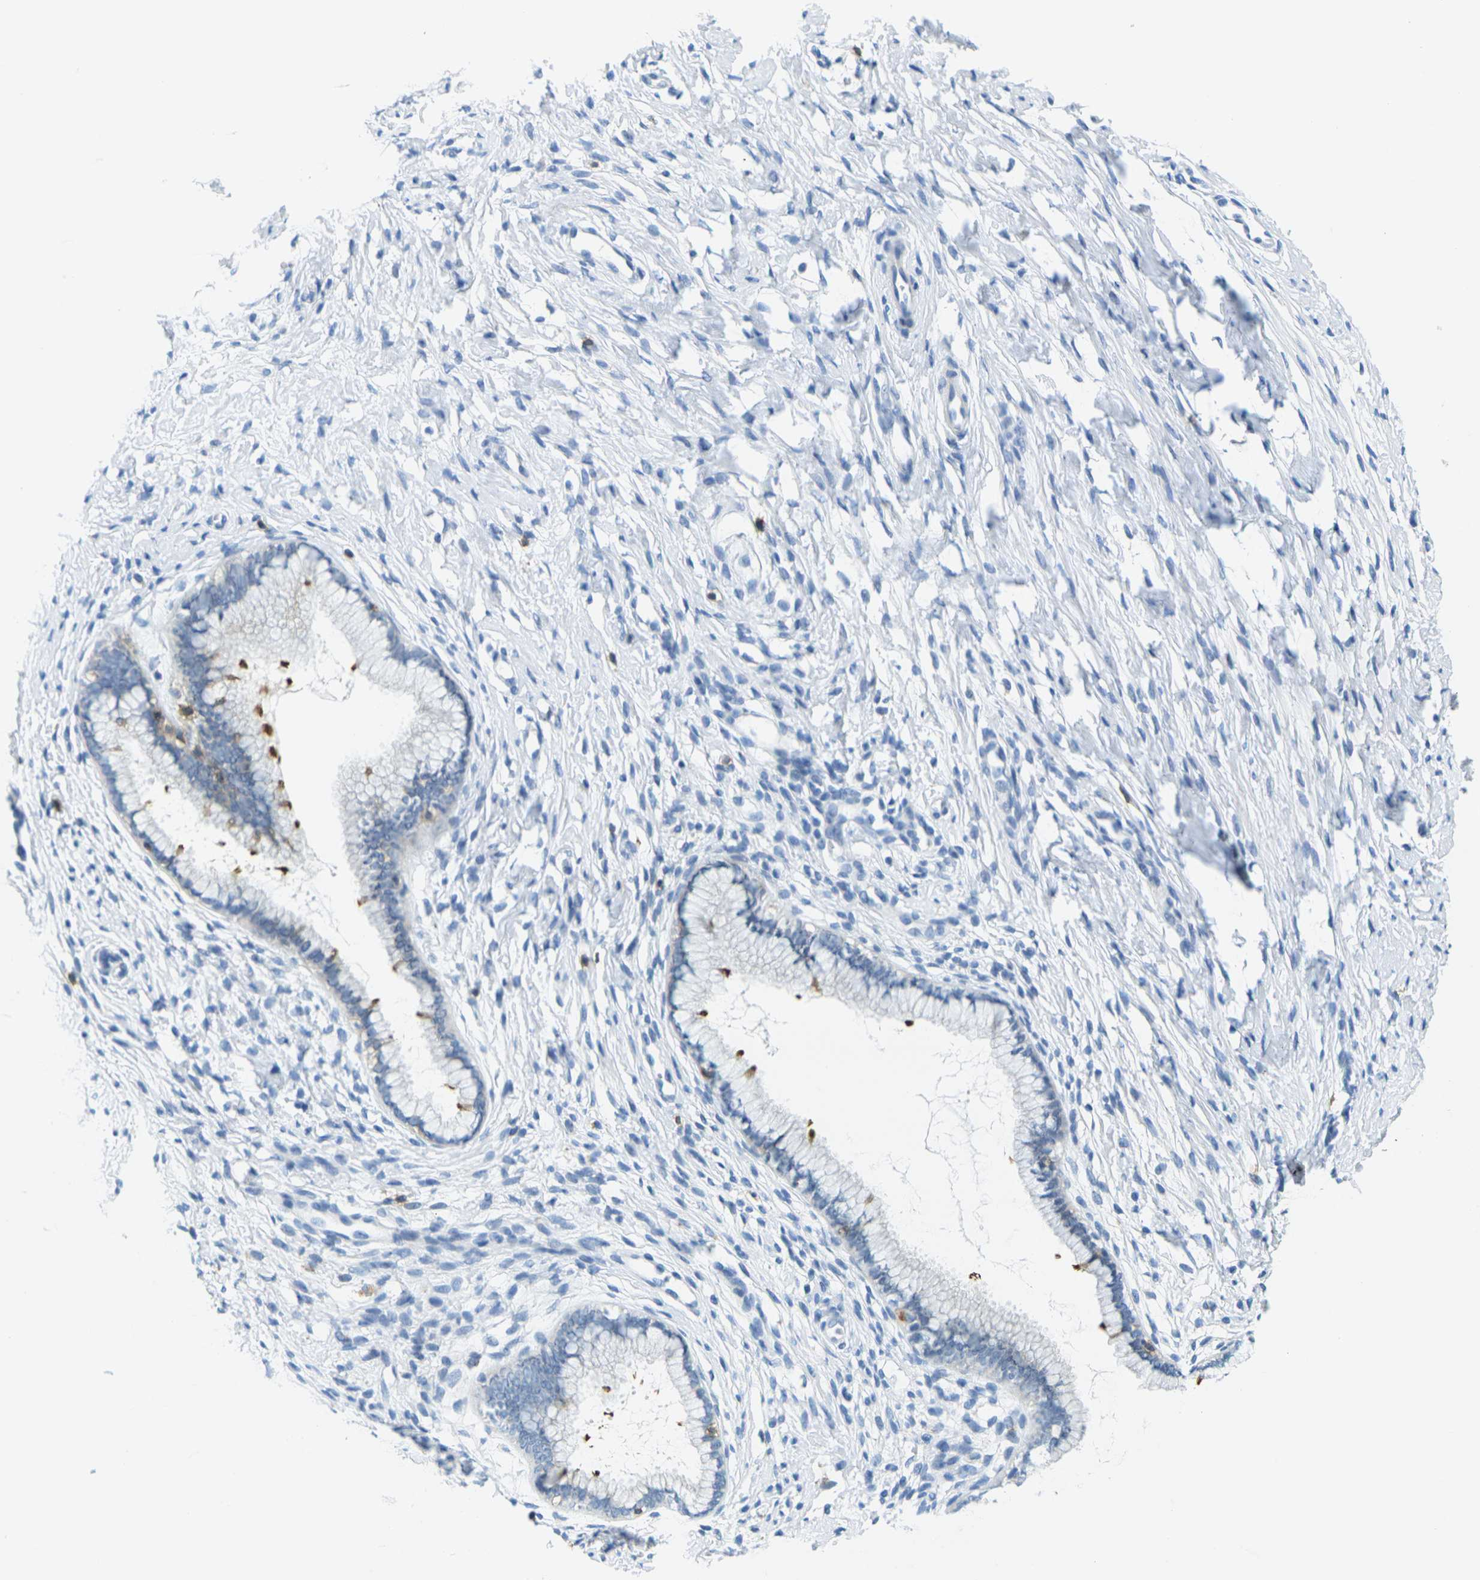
{"staining": {"intensity": "strong", "quantity": "<25%", "location": "cytoplasmic/membranous"}, "tissue": "cervix", "cell_type": "Glandular cells", "image_type": "normal", "snomed": [{"axis": "morphology", "description": "Normal tissue, NOS"}, {"axis": "topography", "description": "Cervix"}], "caption": "Benign cervix displays strong cytoplasmic/membranous positivity in approximately <25% of glandular cells, visualized by immunohistochemistry. (DAB (3,3'-diaminobenzidine) IHC, brown staining for protein, blue staining for nuclei).", "gene": "CD3D", "patient": {"sex": "female", "age": 65}}